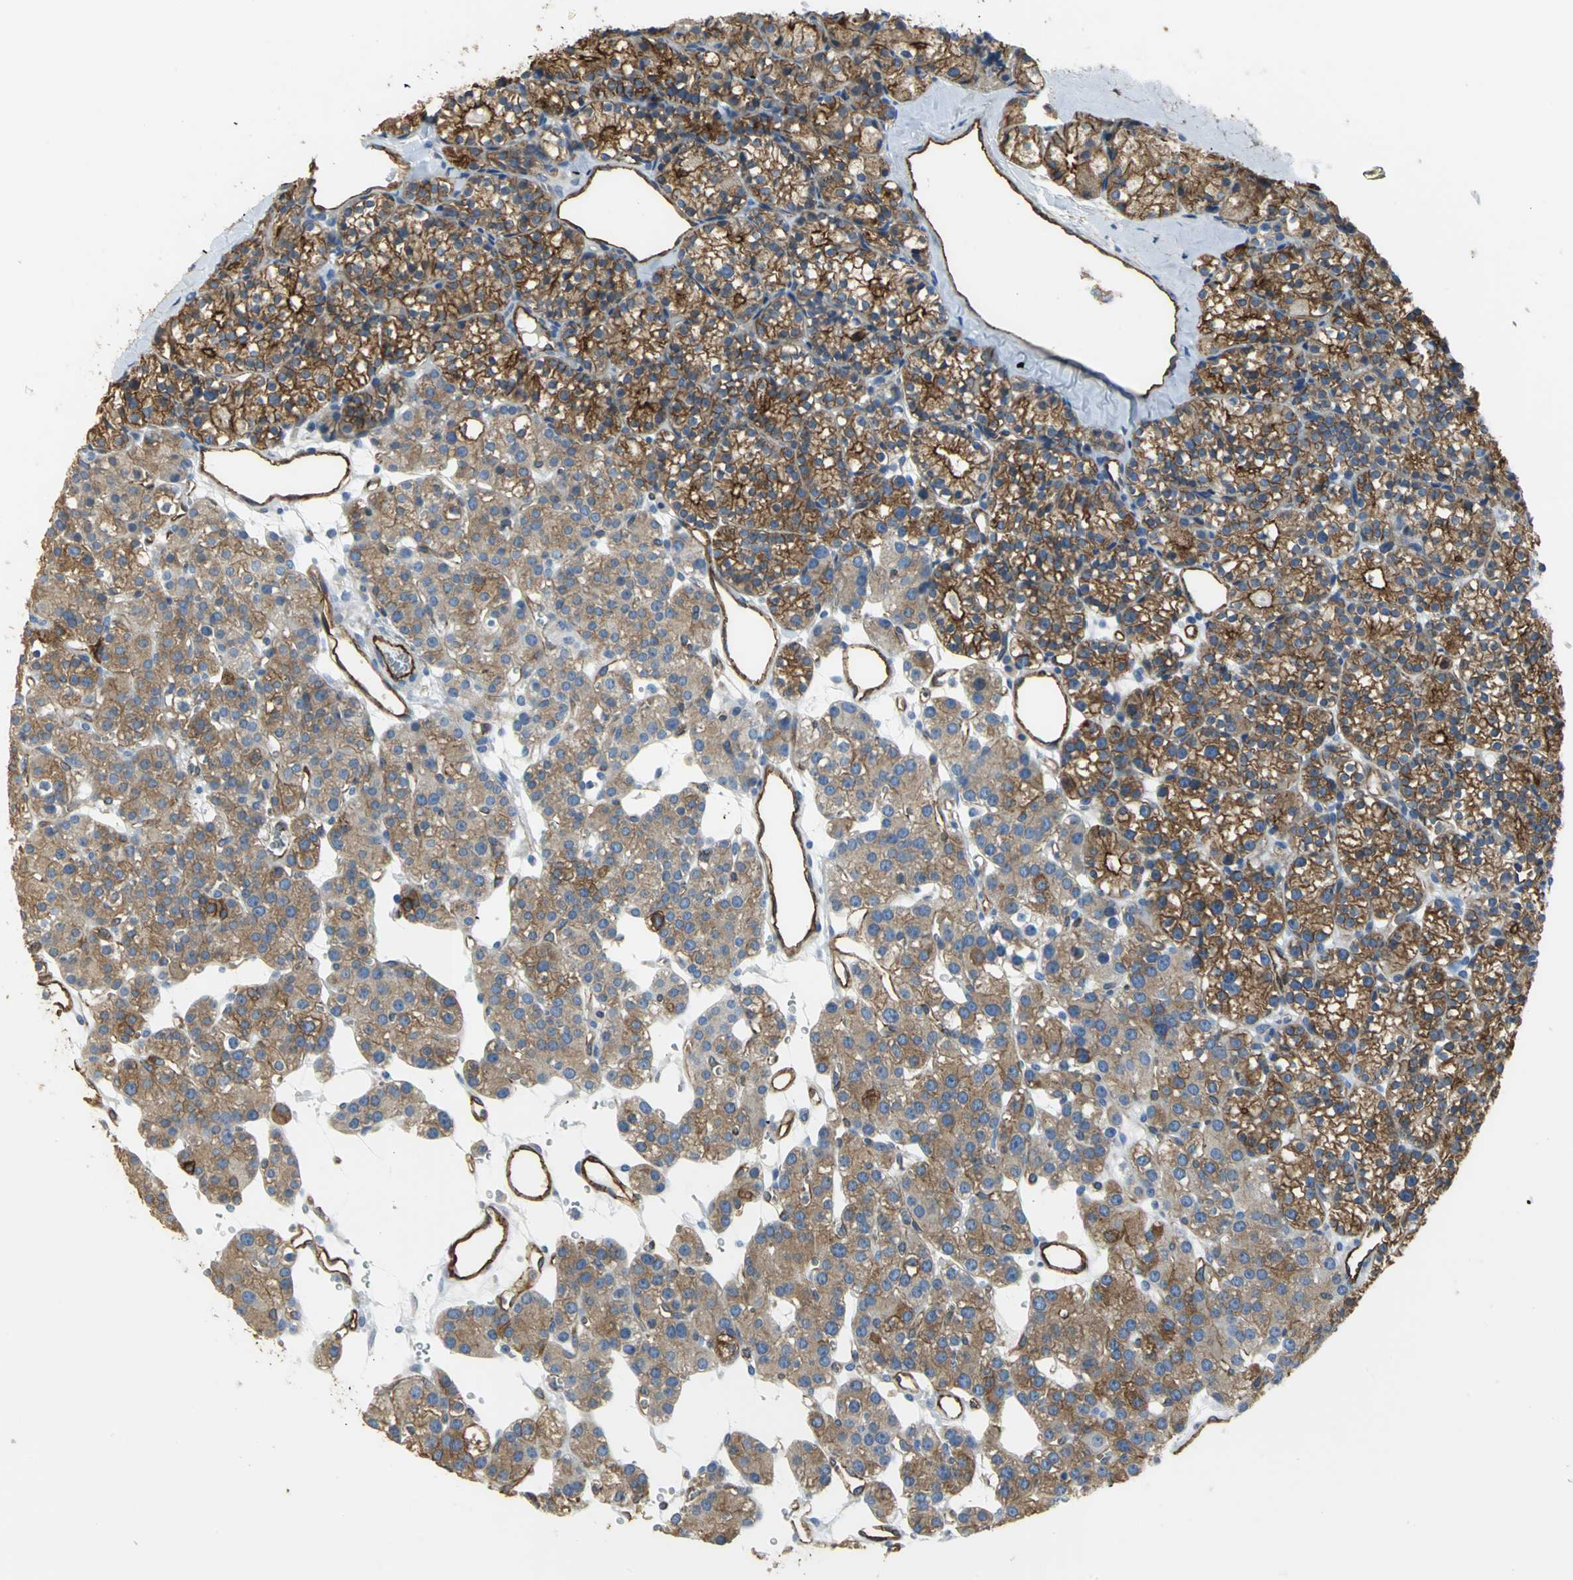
{"staining": {"intensity": "strong", "quantity": ">75%", "location": "cytoplasmic/membranous"}, "tissue": "parathyroid gland", "cell_type": "Glandular cells", "image_type": "normal", "snomed": [{"axis": "morphology", "description": "Normal tissue, NOS"}, {"axis": "topography", "description": "Parathyroid gland"}], "caption": "Protein analysis of benign parathyroid gland reveals strong cytoplasmic/membranous expression in approximately >75% of glandular cells.", "gene": "FLNB", "patient": {"sex": "female", "age": 64}}